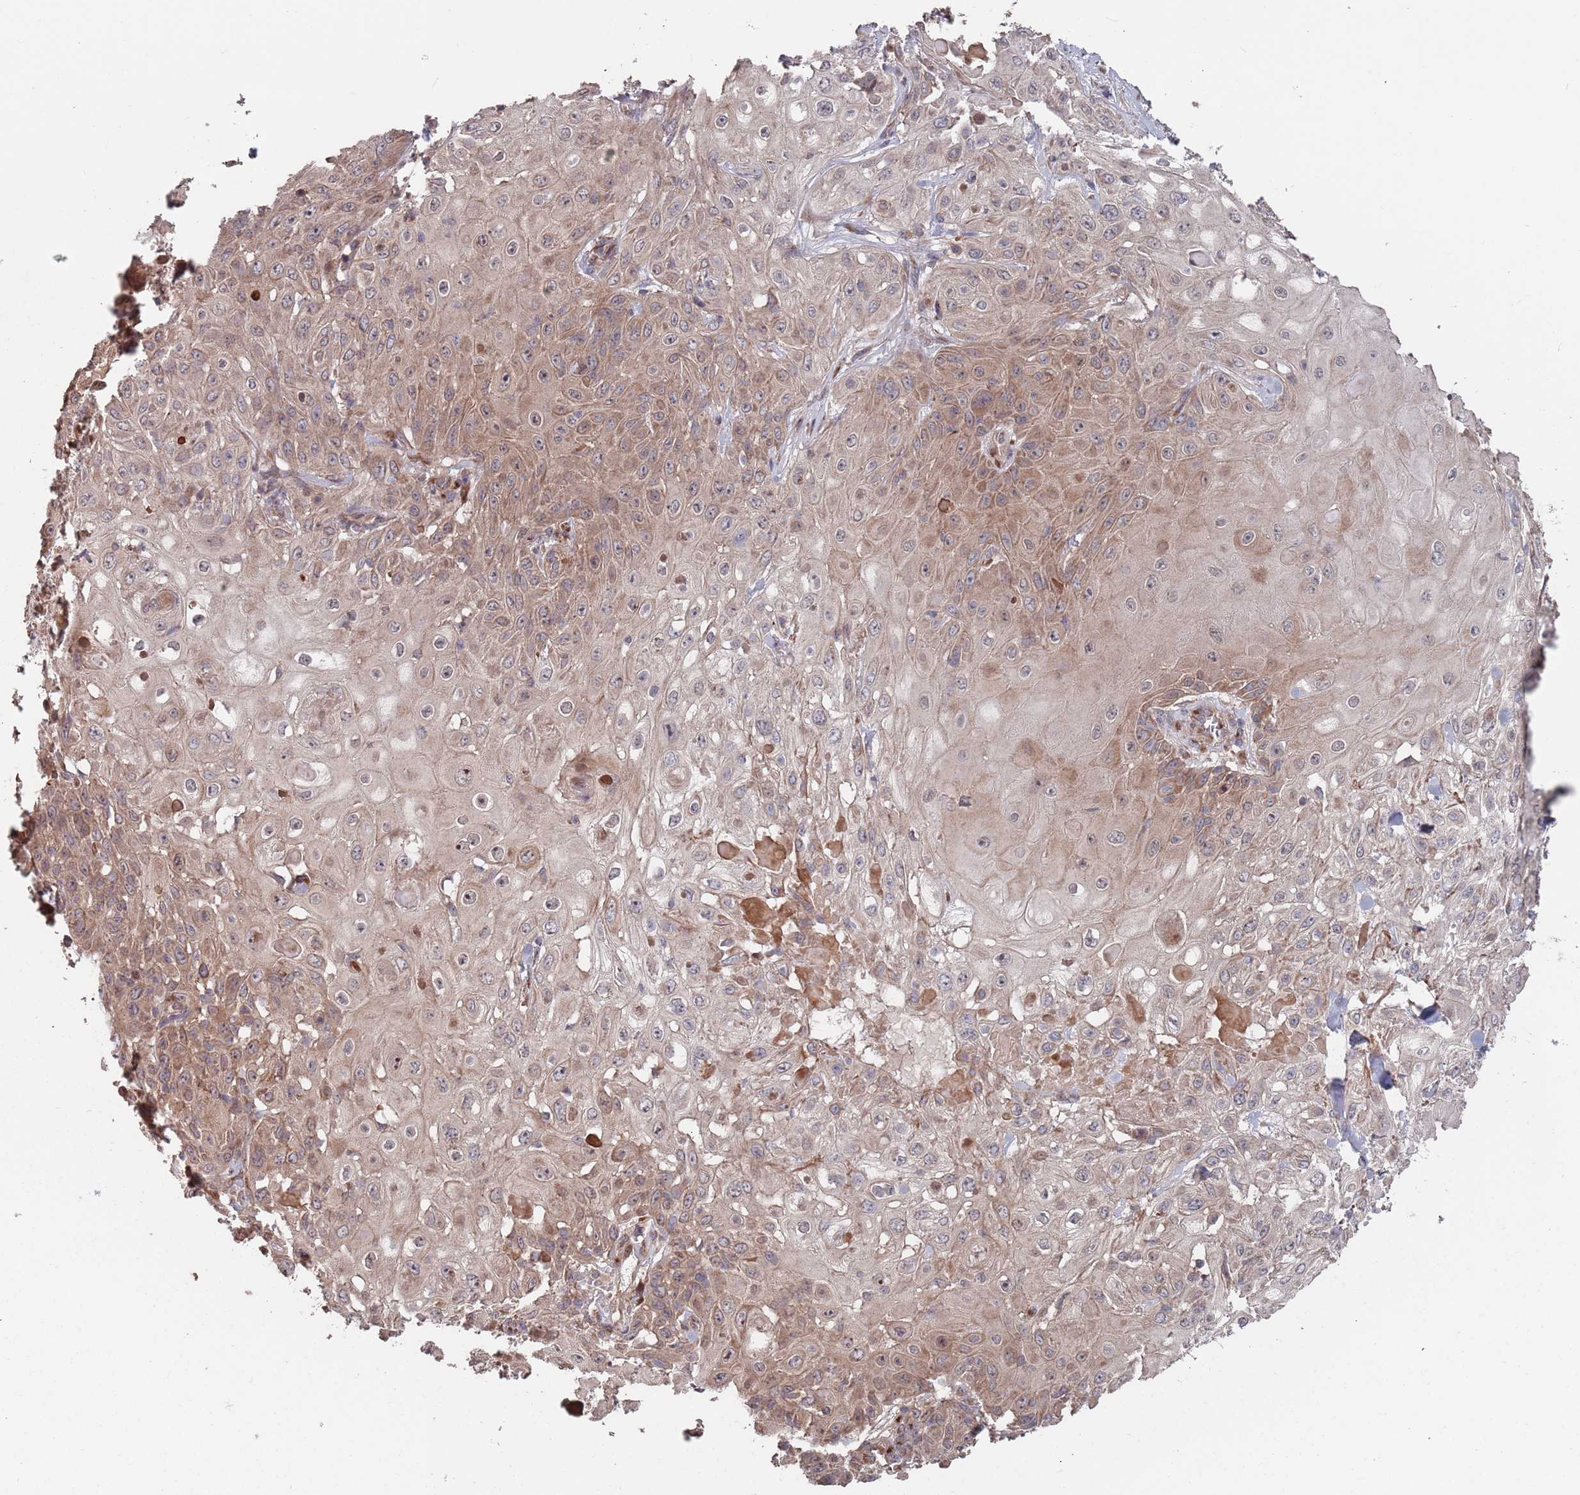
{"staining": {"intensity": "moderate", "quantity": ">75%", "location": "cytoplasmic/membranous"}, "tissue": "skin cancer", "cell_type": "Tumor cells", "image_type": "cancer", "snomed": [{"axis": "morphology", "description": "Normal tissue, NOS"}, {"axis": "morphology", "description": "Squamous cell carcinoma, NOS"}, {"axis": "topography", "description": "Skin"}, {"axis": "topography", "description": "Cartilage tissue"}], "caption": "Protein expression analysis of skin cancer exhibits moderate cytoplasmic/membranous expression in about >75% of tumor cells. (DAB = brown stain, brightfield microscopy at high magnification).", "gene": "UNC45A", "patient": {"sex": "female", "age": 79}}